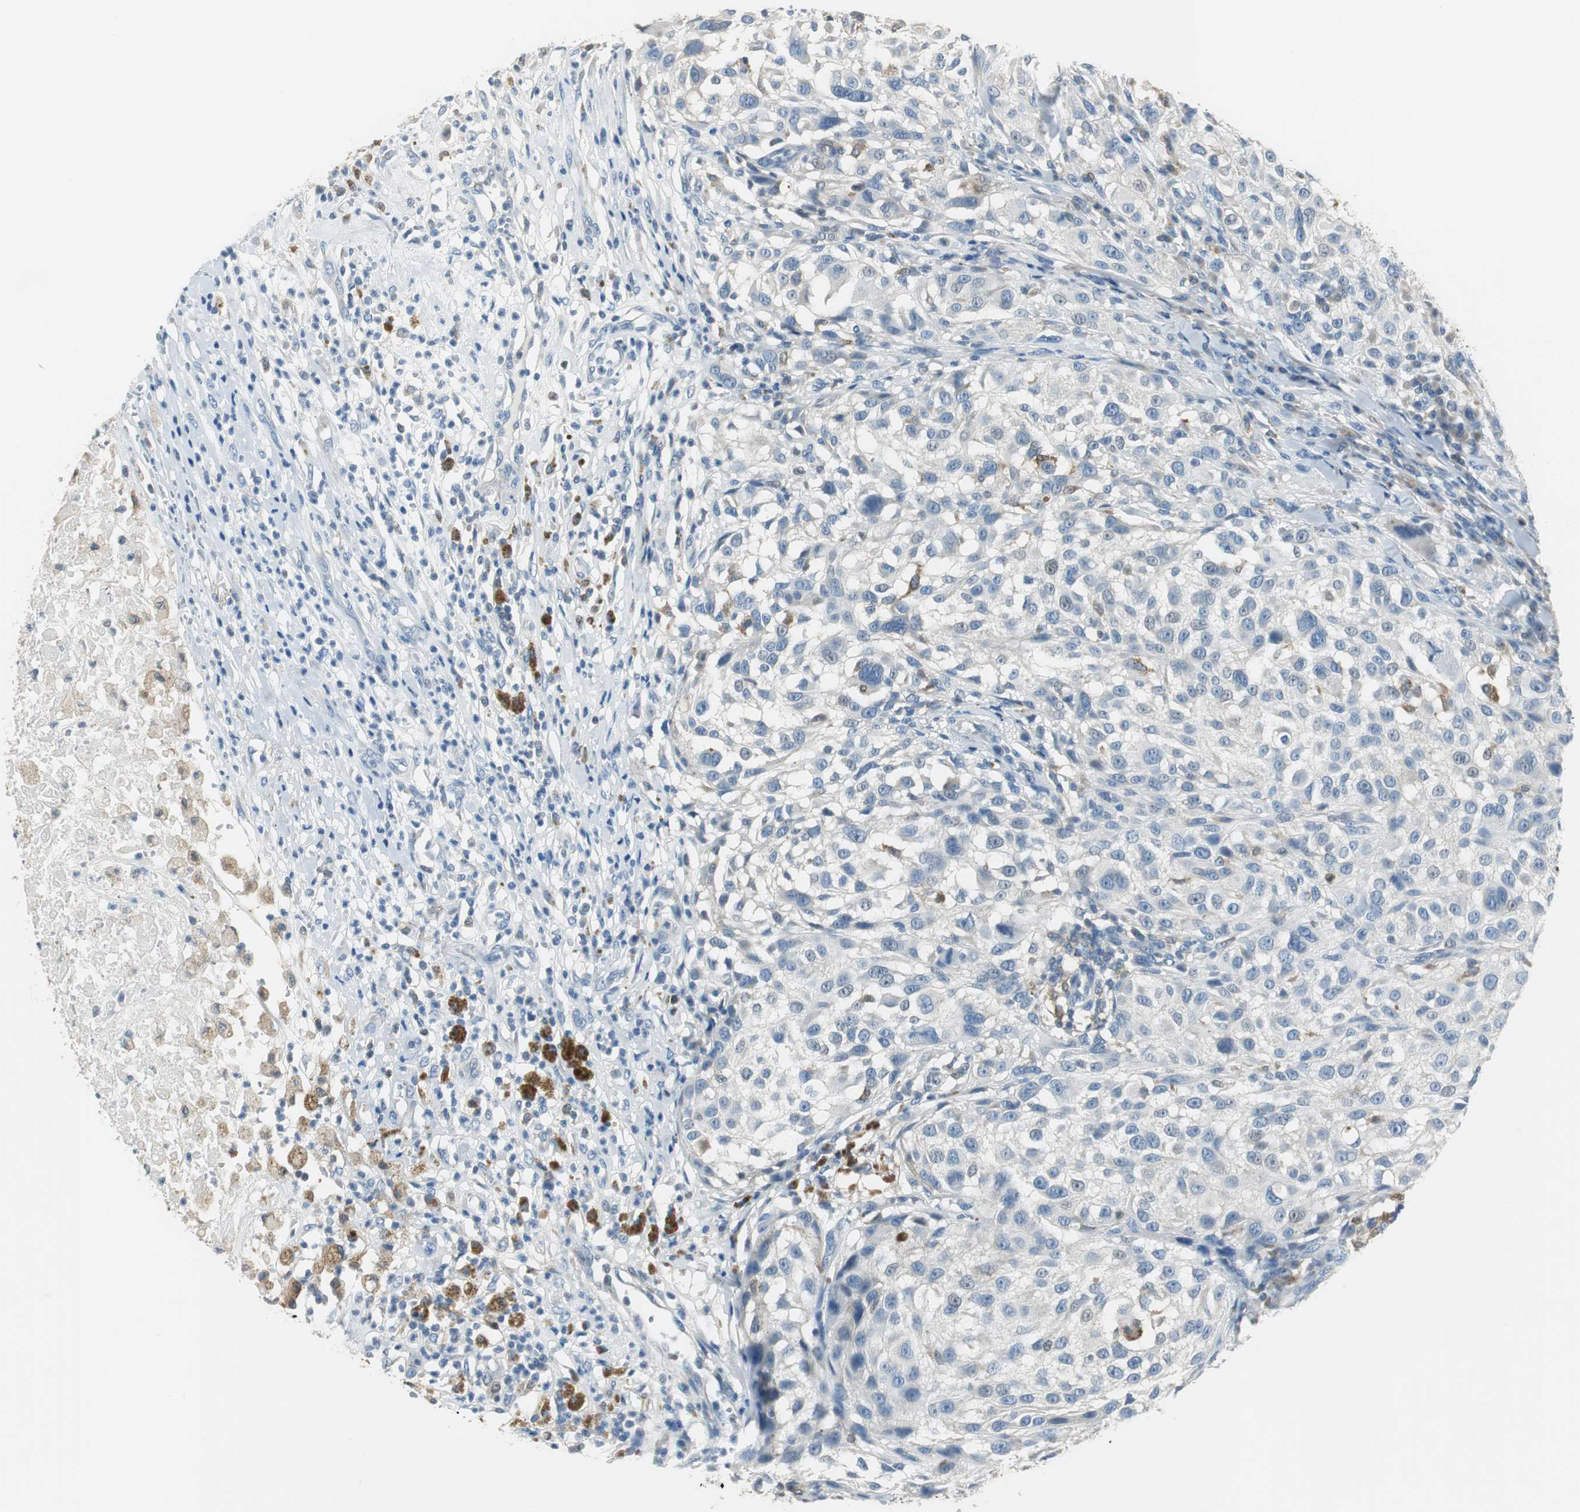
{"staining": {"intensity": "negative", "quantity": "none", "location": "none"}, "tissue": "melanoma", "cell_type": "Tumor cells", "image_type": "cancer", "snomed": [{"axis": "morphology", "description": "Necrosis, NOS"}, {"axis": "morphology", "description": "Malignant melanoma, NOS"}, {"axis": "topography", "description": "Skin"}], "caption": "Immunohistochemical staining of human malignant melanoma displays no significant positivity in tumor cells.", "gene": "MSTO1", "patient": {"sex": "female", "age": 87}}